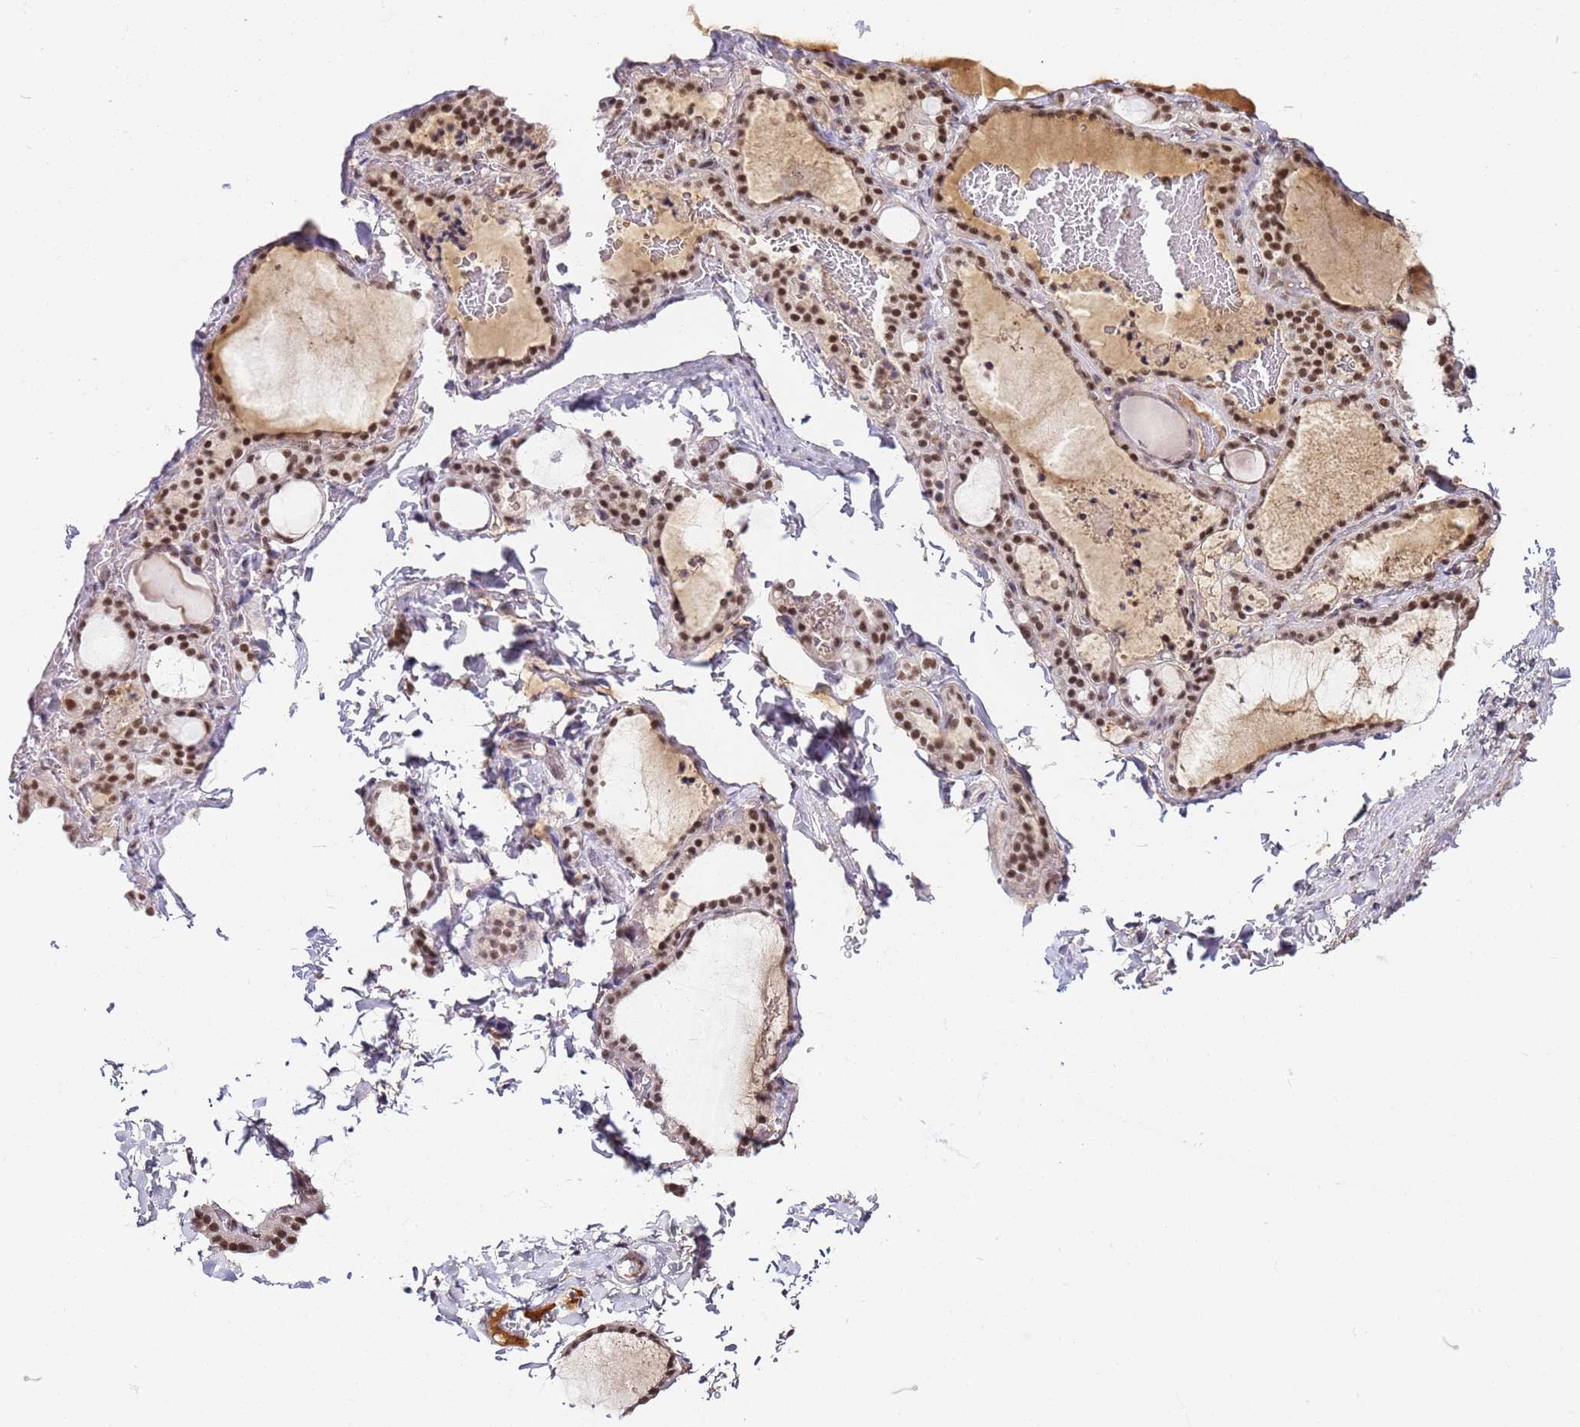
{"staining": {"intensity": "strong", "quantity": ">75%", "location": "nuclear"}, "tissue": "thyroid gland", "cell_type": "Glandular cells", "image_type": "normal", "snomed": [{"axis": "morphology", "description": "Normal tissue, NOS"}, {"axis": "topography", "description": "Thyroid gland"}], "caption": "Human thyroid gland stained for a protein (brown) displays strong nuclear positive positivity in approximately >75% of glandular cells.", "gene": "RBM12", "patient": {"sex": "female", "age": 22}}